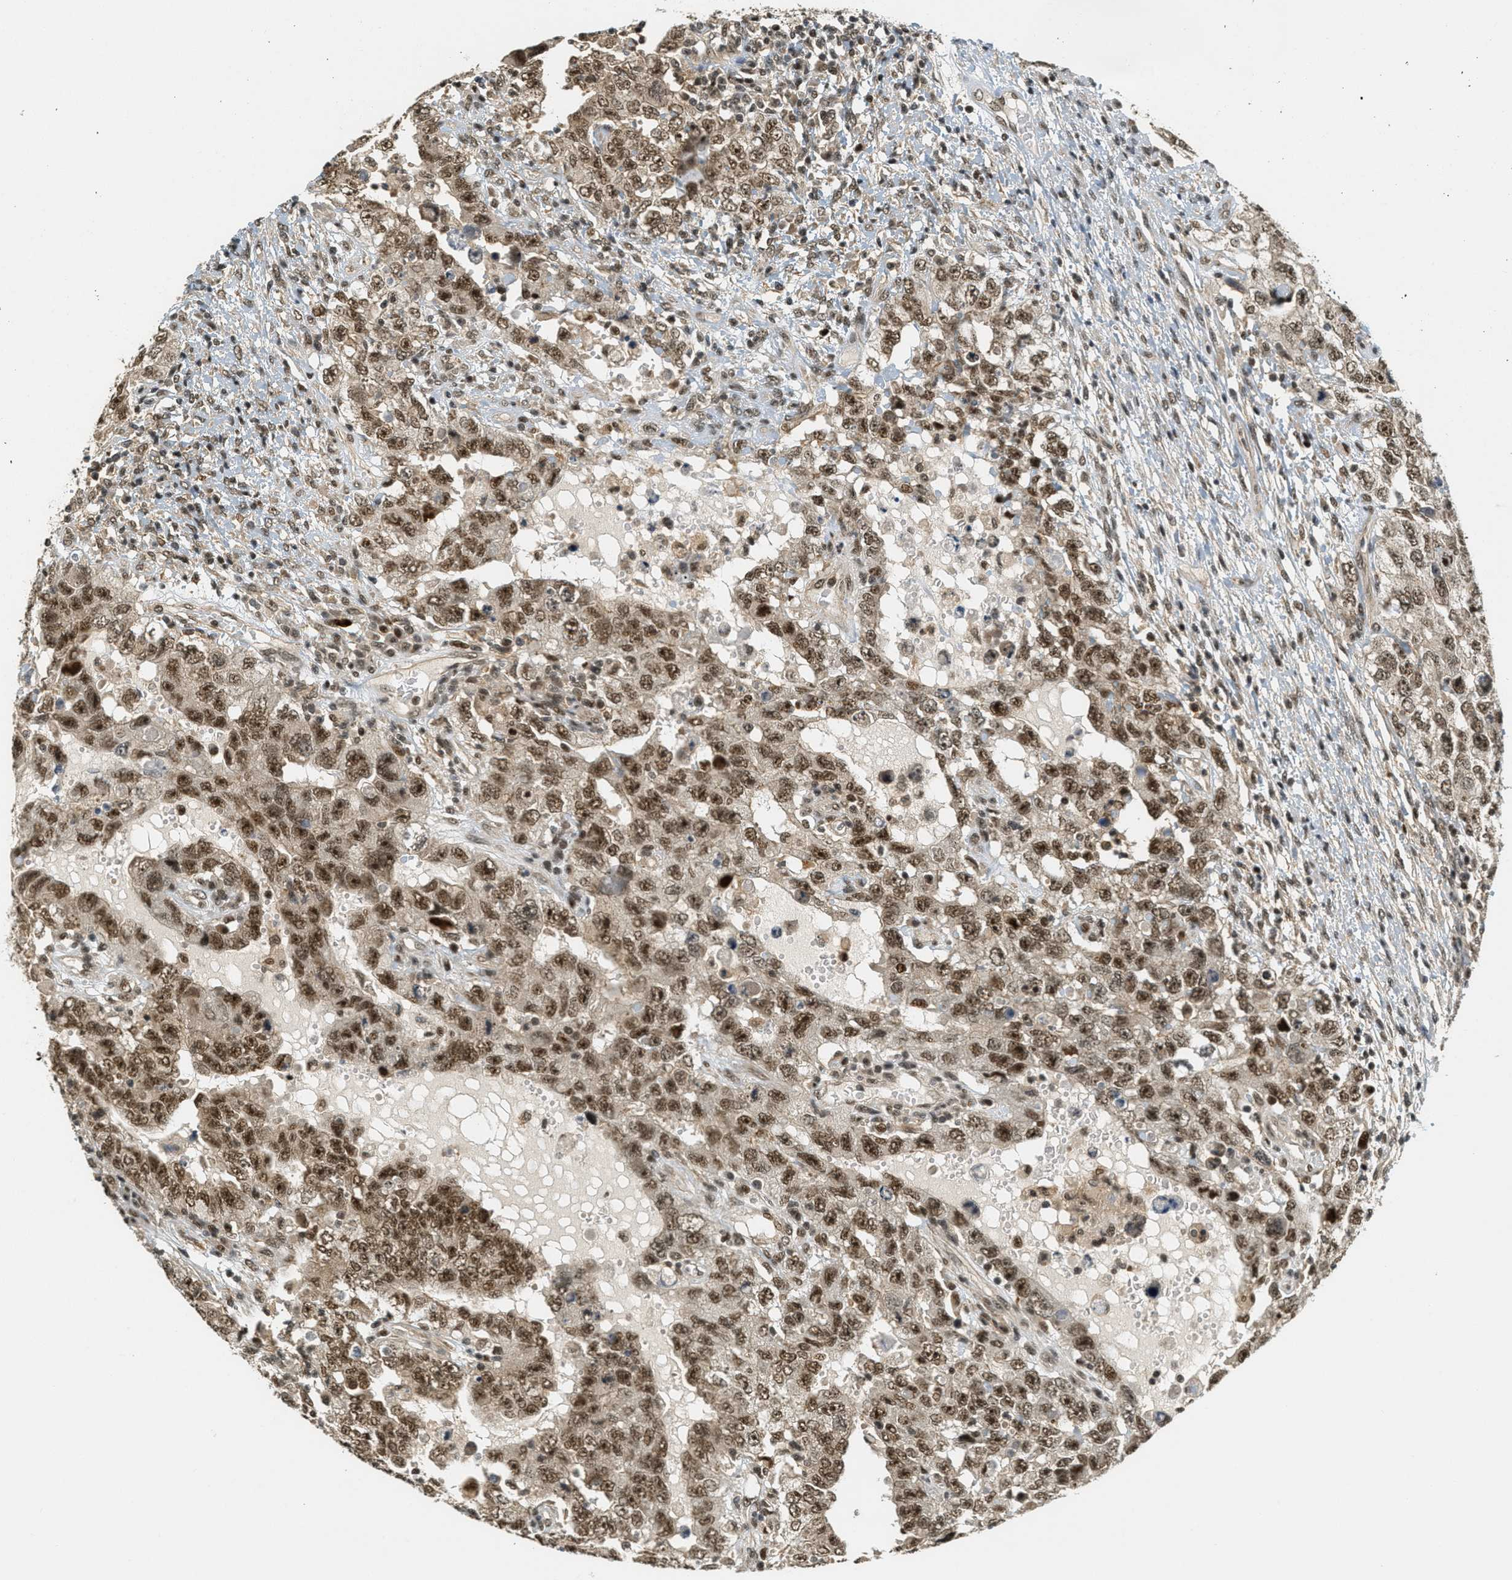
{"staining": {"intensity": "moderate", "quantity": ">75%", "location": "cytoplasmic/membranous,nuclear"}, "tissue": "testis cancer", "cell_type": "Tumor cells", "image_type": "cancer", "snomed": [{"axis": "morphology", "description": "Carcinoma, Embryonal, NOS"}, {"axis": "topography", "description": "Testis"}], "caption": "Immunohistochemistry (IHC) histopathology image of testis embryonal carcinoma stained for a protein (brown), which demonstrates medium levels of moderate cytoplasmic/membranous and nuclear positivity in about >75% of tumor cells.", "gene": "FOXM1", "patient": {"sex": "male", "age": 26}}